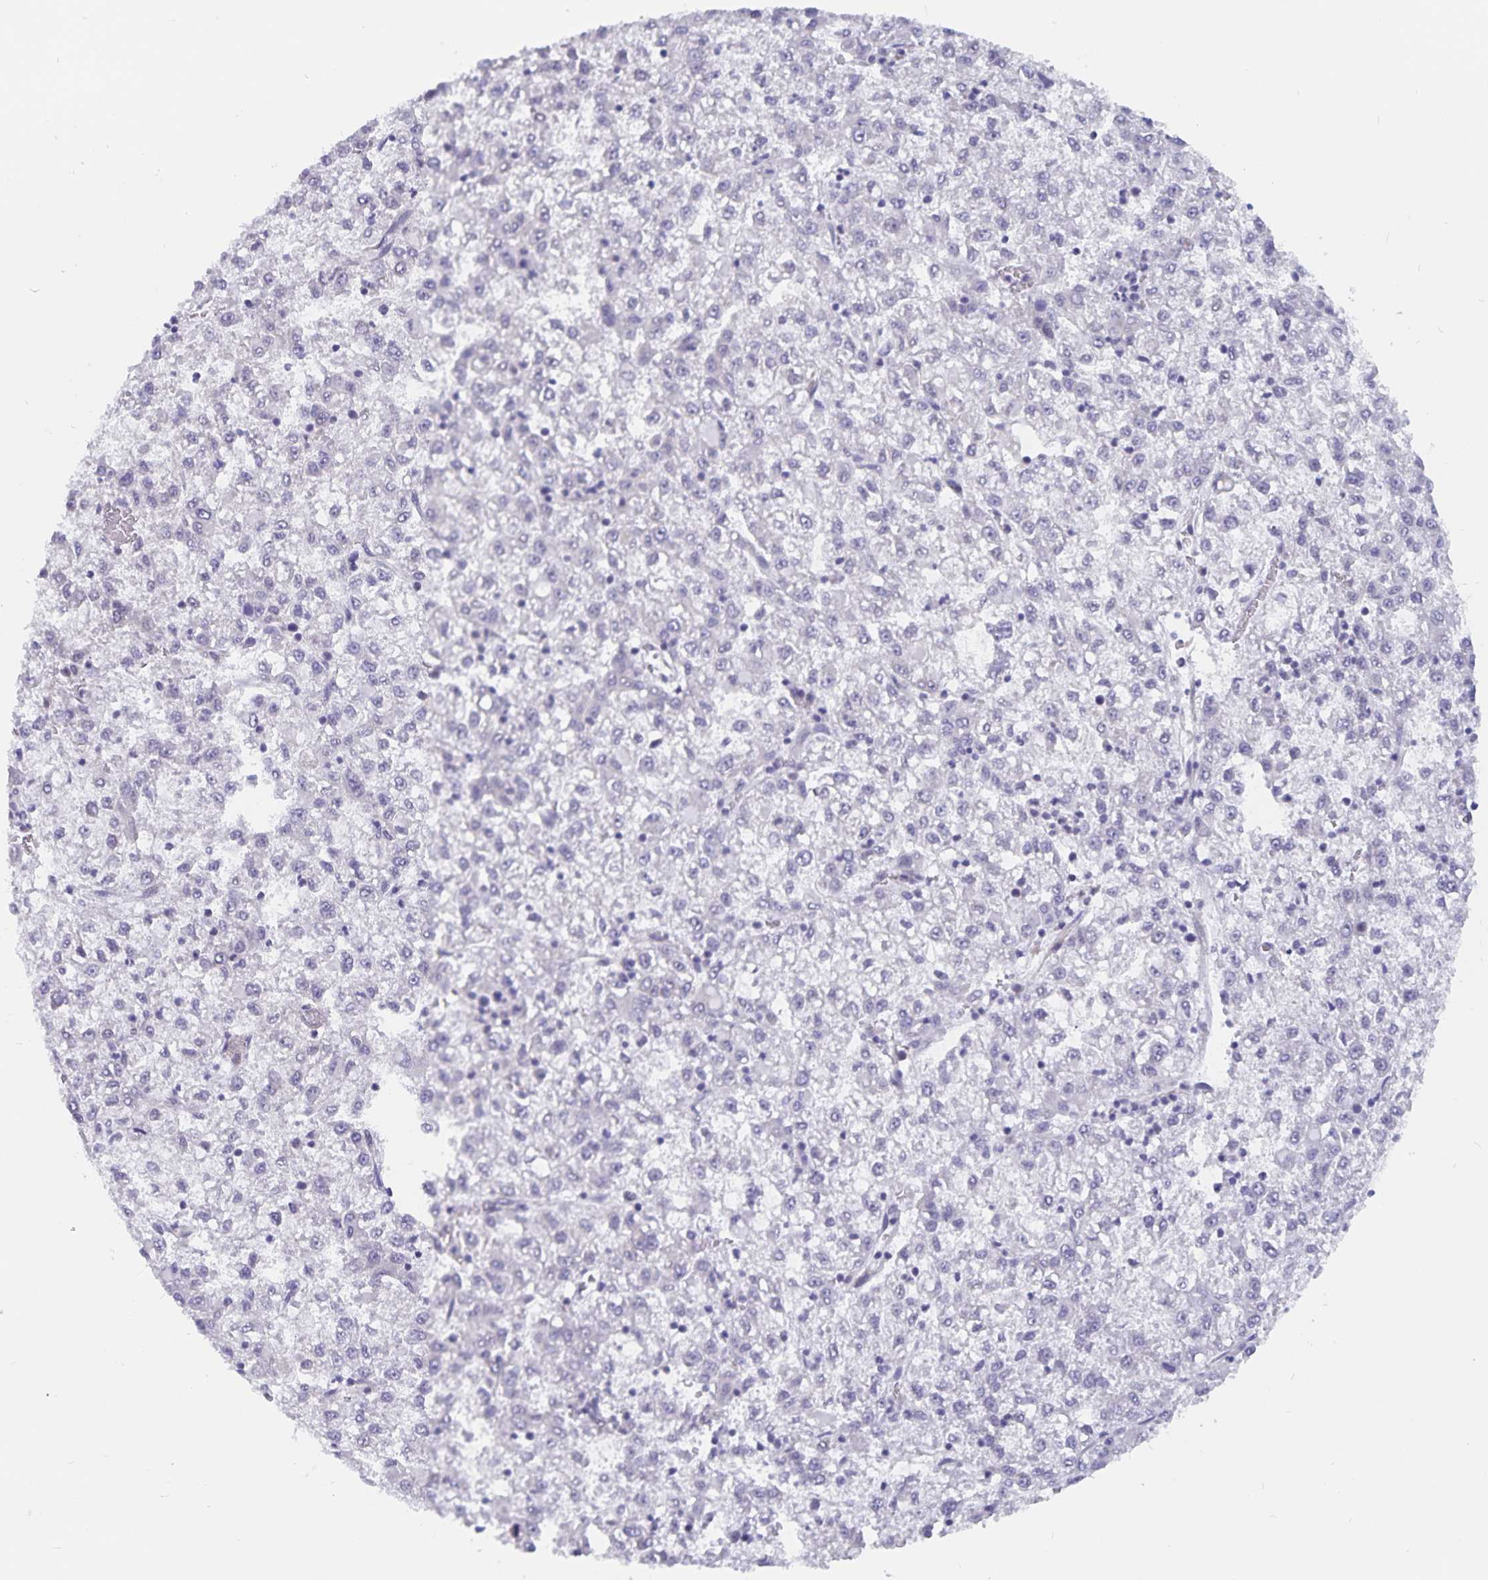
{"staining": {"intensity": "negative", "quantity": "none", "location": "none"}, "tissue": "liver cancer", "cell_type": "Tumor cells", "image_type": "cancer", "snomed": [{"axis": "morphology", "description": "Carcinoma, Hepatocellular, NOS"}, {"axis": "topography", "description": "Liver"}], "caption": "Tumor cells are negative for brown protein staining in liver cancer (hepatocellular carcinoma). Brightfield microscopy of immunohistochemistry (IHC) stained with DAB (3,3'-diaminobenzidine) (brown) and hematoxylin (blue), captured at high magnification.", "gene": "BAG6", "patient": {"sex": "male", "age": 40}}